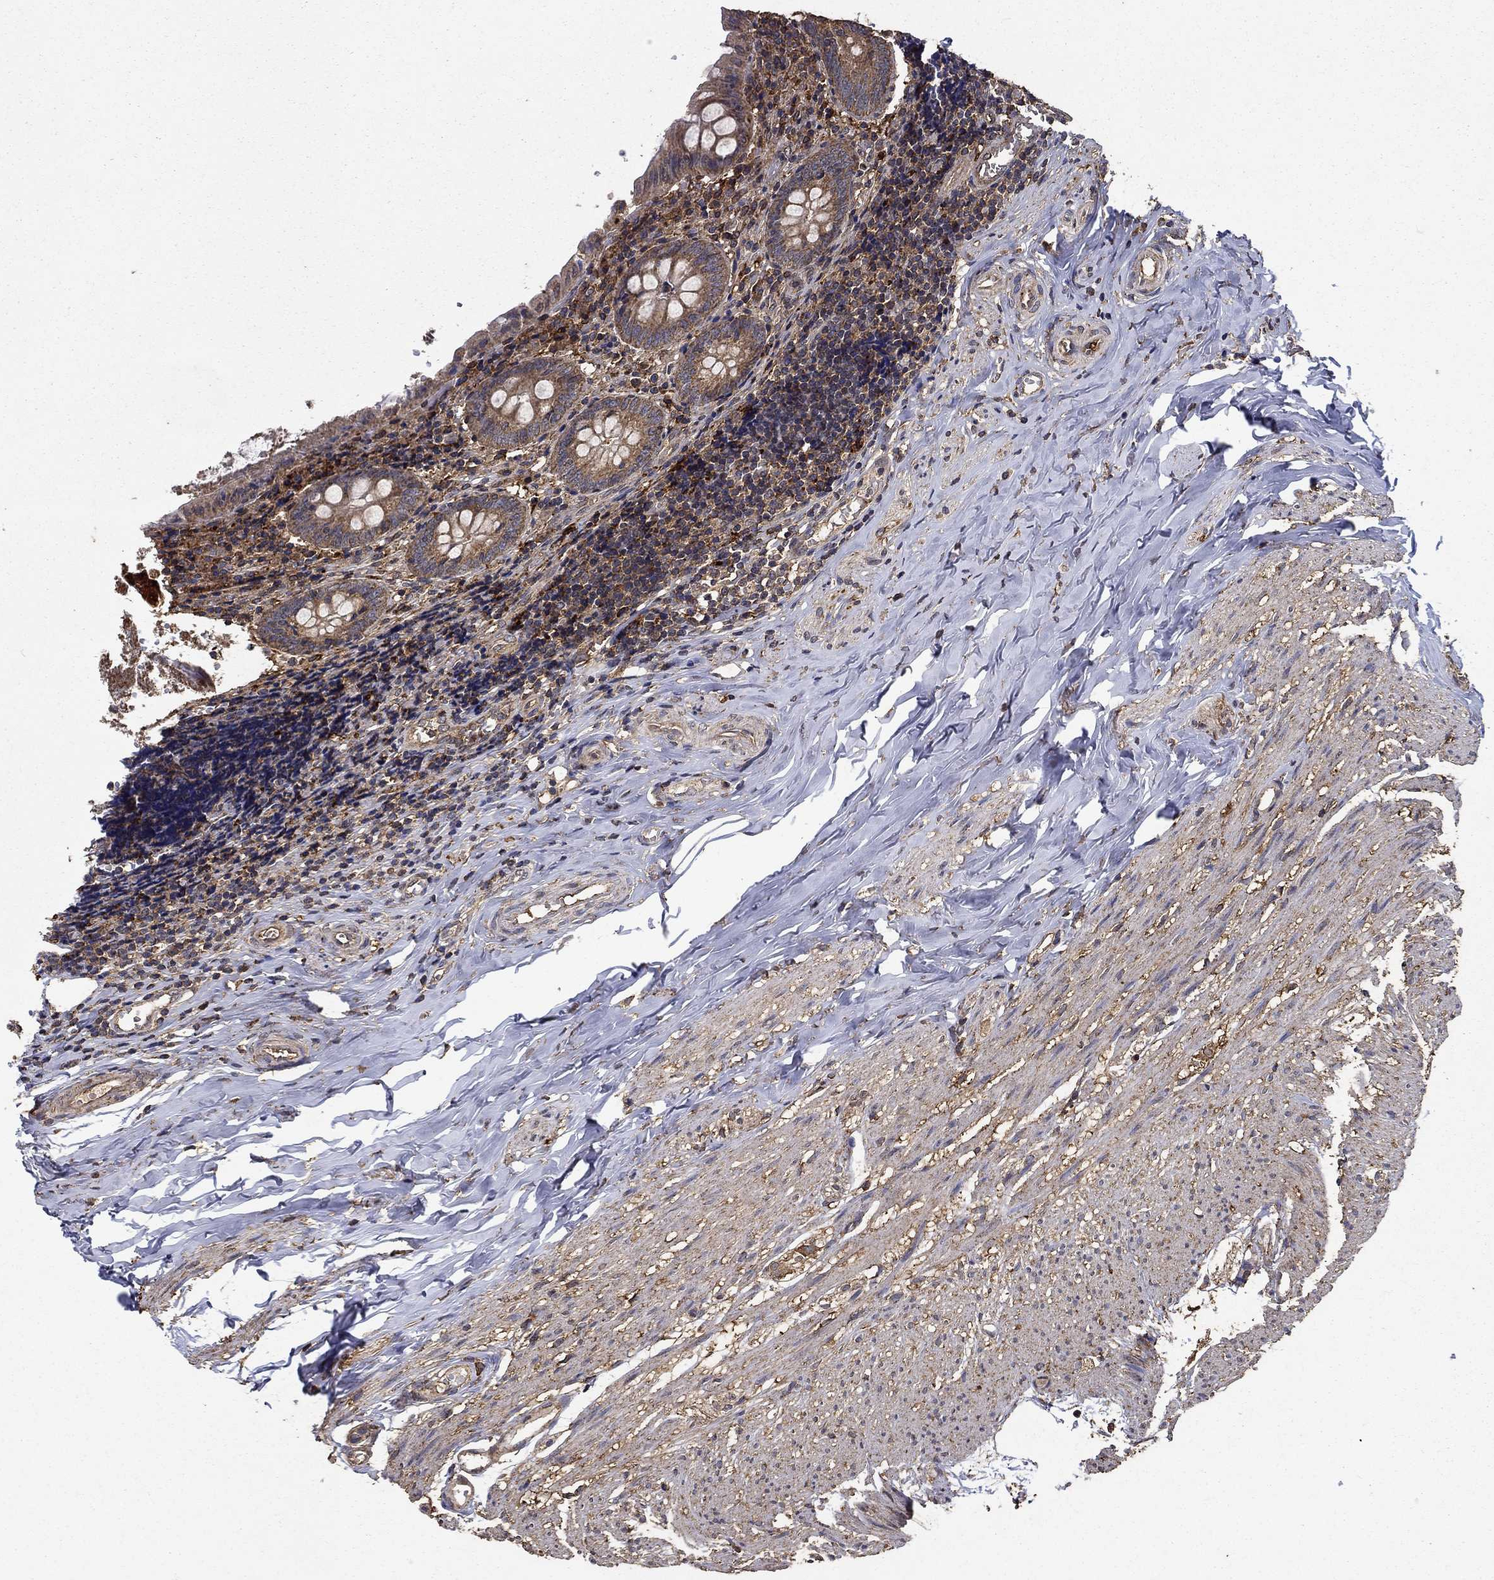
{"staining": {"intensity": "moderate", "quantity": "25%-75%", "location": "cytoplasmic/membranous"}, "tissue": "appendix", "cell_type": "Glandular cells", "image_type": "normal", "snomed": [{"axis": "morphology", "description": "Normal tissue, NOS"}, {"axis": "topography", "description": "Appendix"}], "caption": "IHC photomicrograph of benign appendix: human appendix stained using IHC reveals medium levels of moderate protein expression localized specifically in the cytoplasmic/membranous of glandular cells, appearing as a cytoplasmic/membranous brown color.", "gene": "IFRD1", "patient": {"sex": "female", "age": 23}}